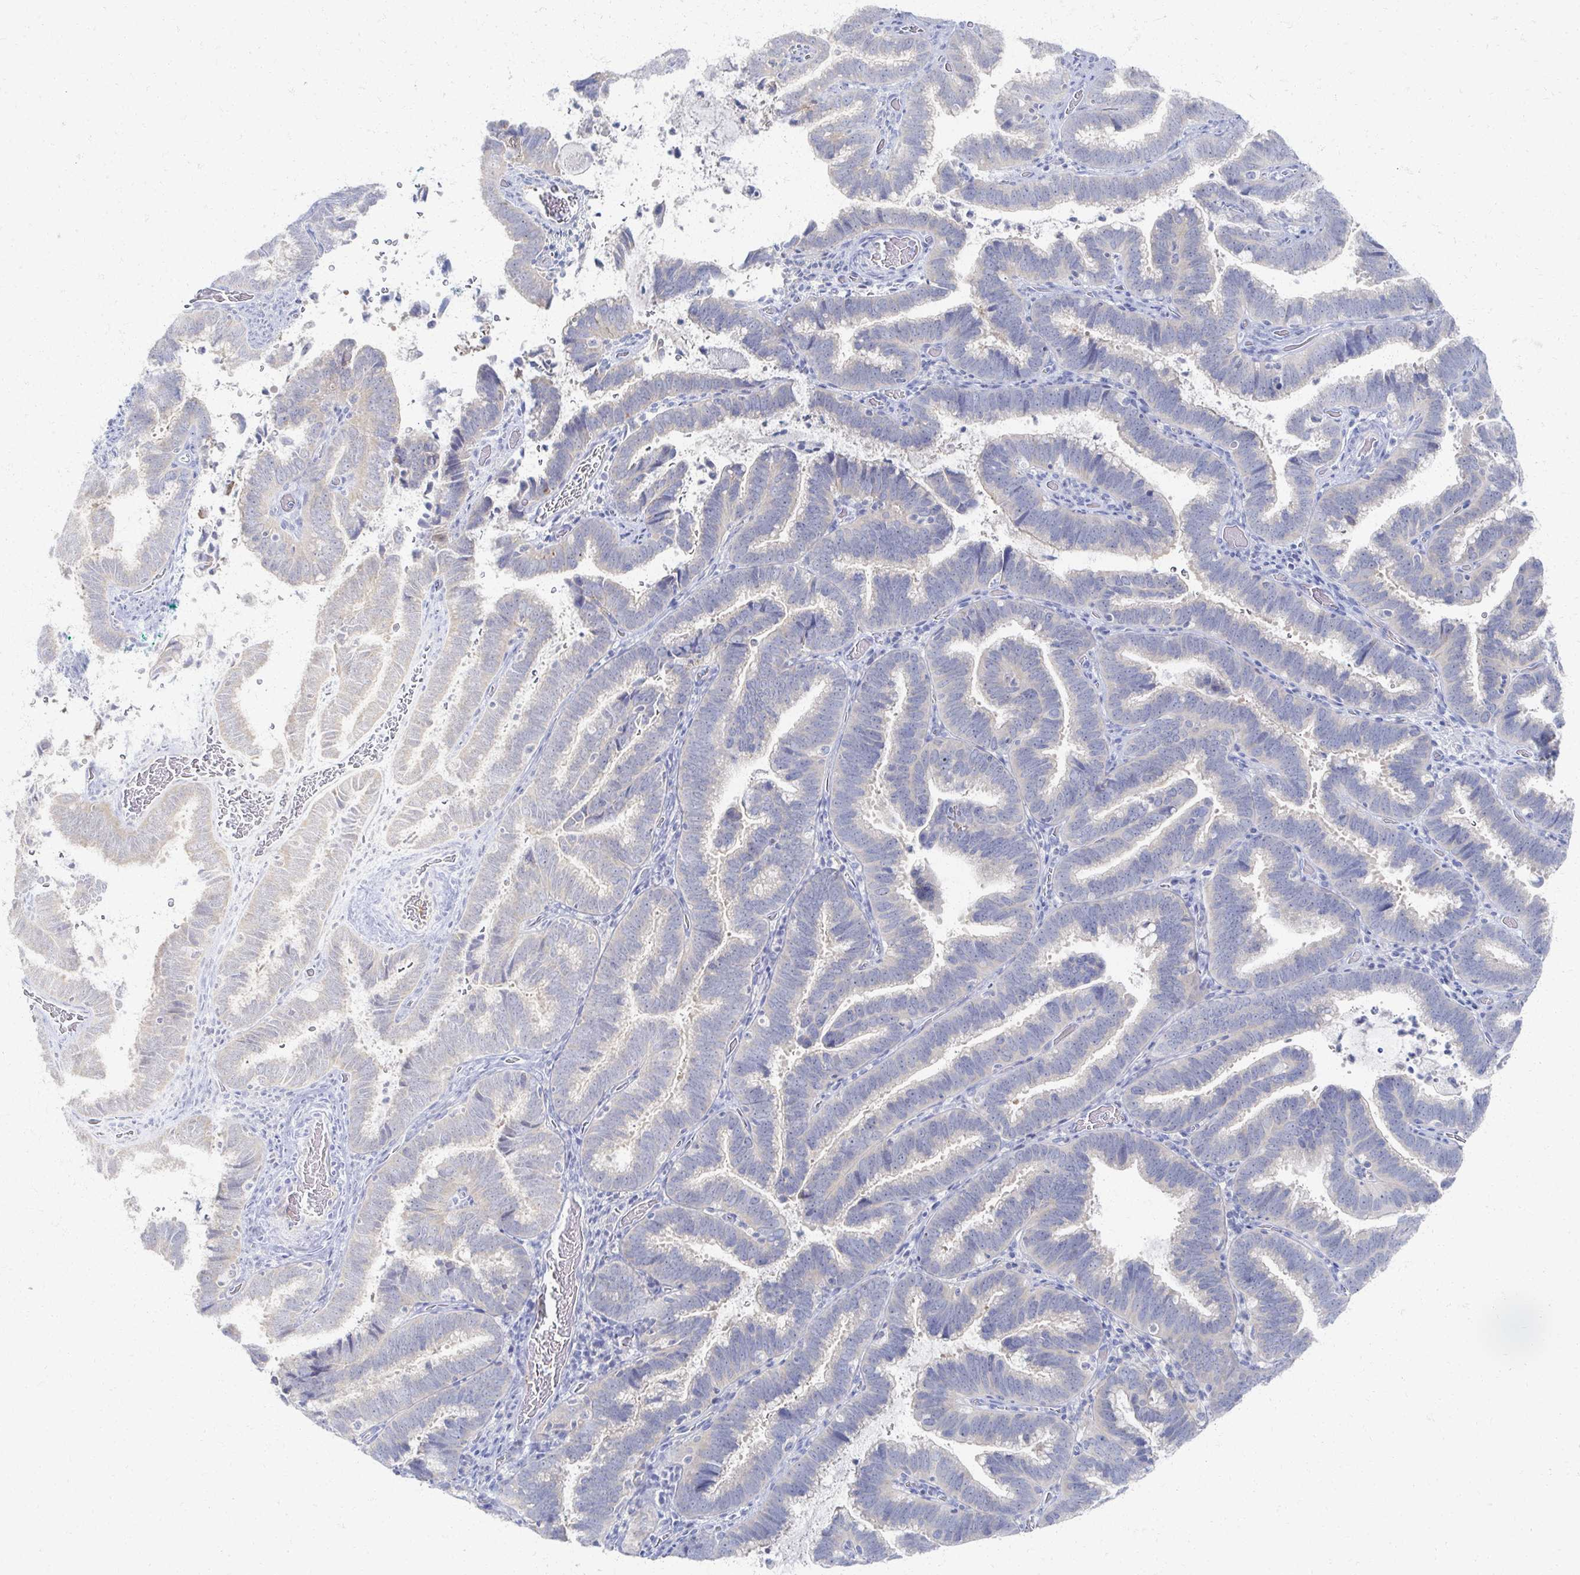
{"staining": {"intensity": "weak", "quantity": "25%-75%", "location": "cytoplasmic/membranous"}, "tissue": "cervical cancer", "cell_type": "Tumor cells", "image_type": "cancer", "snomed": [{"axis": "morphology", "description": "Adenocarcinoma, NOS"}, {"axis": "topography", "description": "Cervix"}], "caption": "Immunohistochemistry photomicrograph of neoplastic tissue: human adenocarcinoma (cervical) stained using immunohistochemistry (IHC) reveals low levels of weak protein expression localized specifically in the cytoplasmic/membranous of tumor cells, appearing as a cytoplasmic/membranous brown color.", "gene": "PRR20A", "patient": {"sex": "female", "age": 61}}